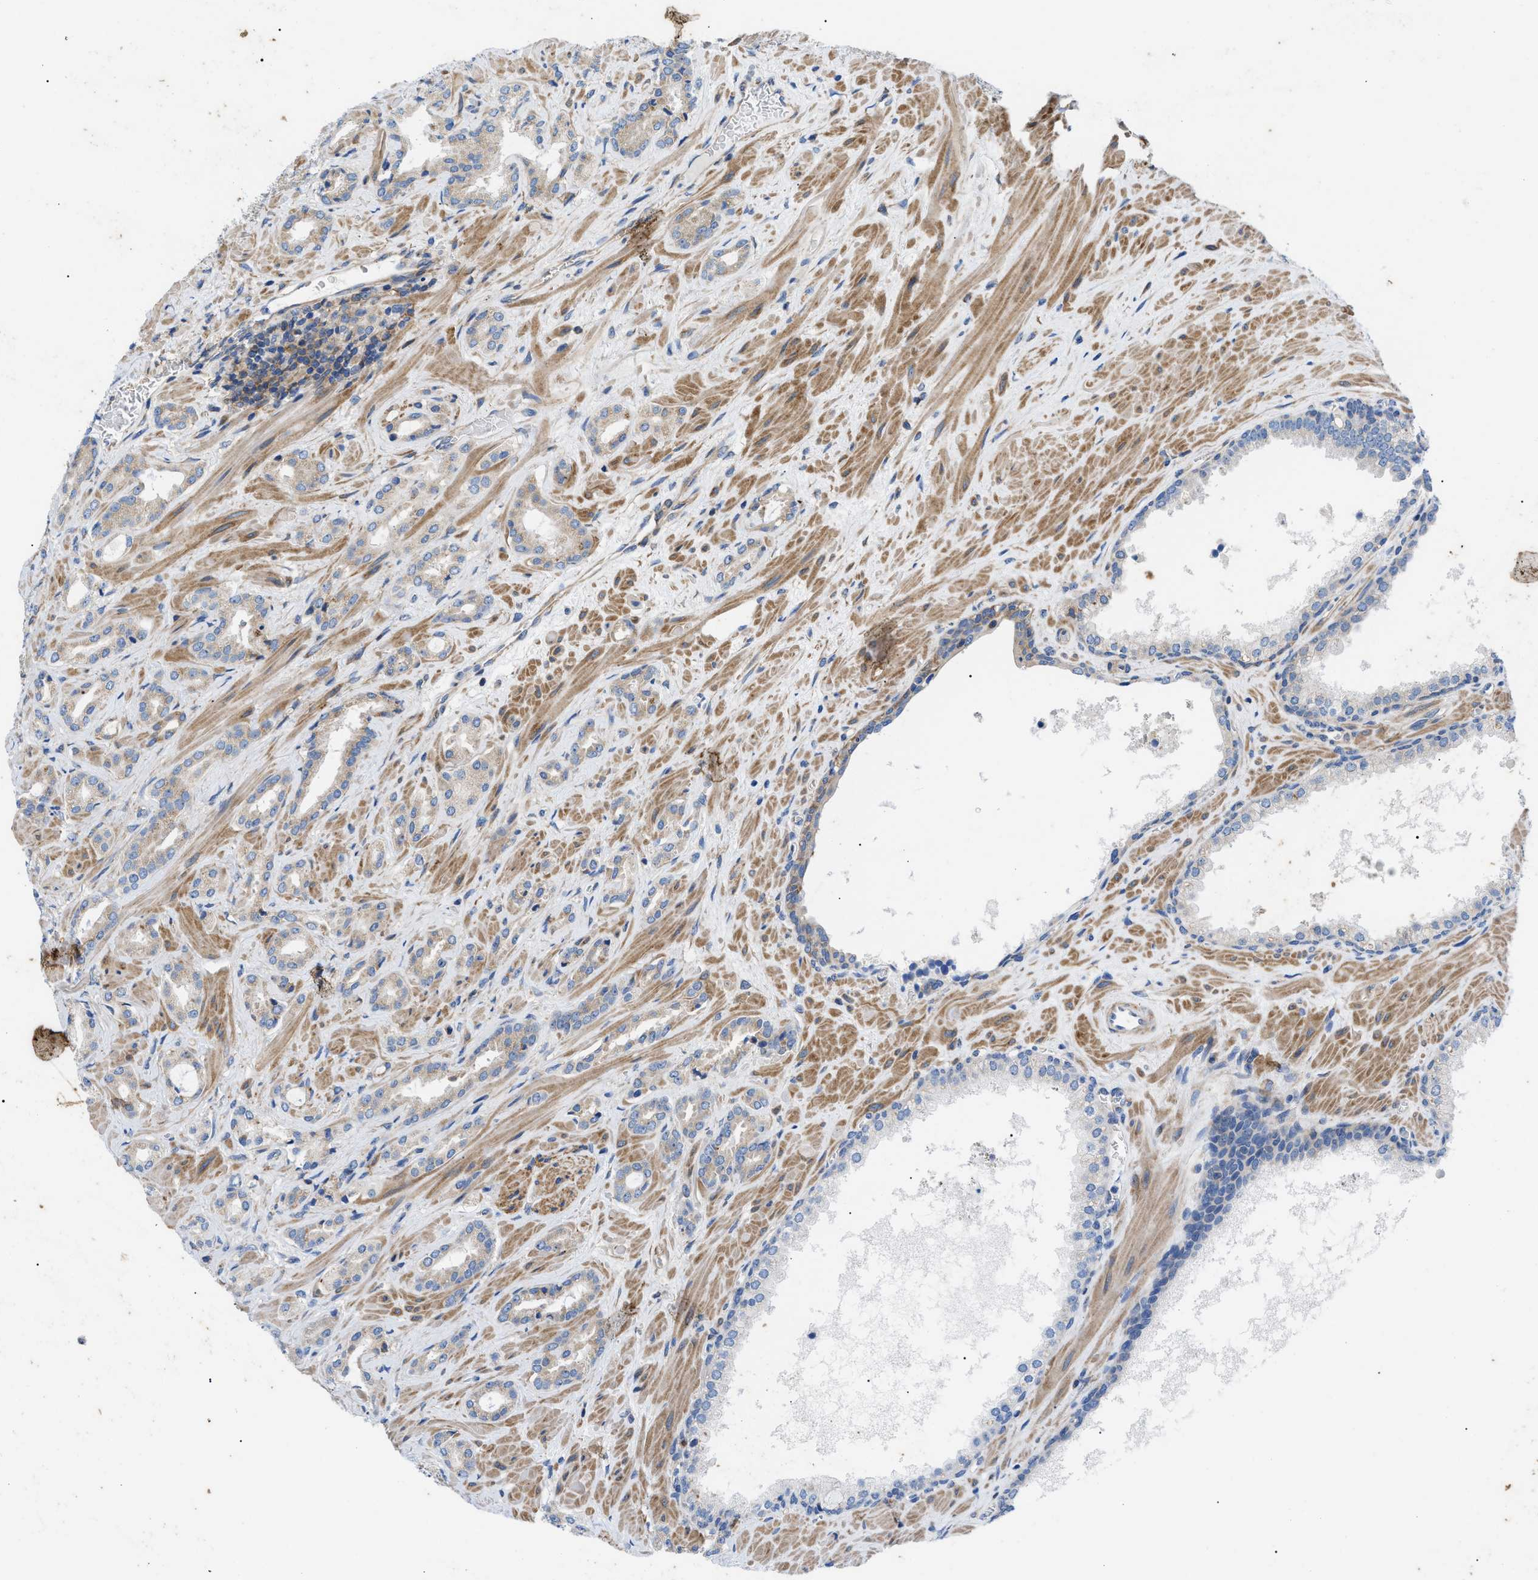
{"staining": {"intensity": "negative", "quantity": "none", "location": "none"}, "tissue": "prostate cancer", "cell_type": "Tumor cells", "image_type": "cancer", "snomed": [{"axis": "morphology", "description": "Adenocarcinoma, High grade"}, {"axis": "topography", "description": "Prostate"}], "caption": "Micrograph shows no significant protein expression in tumor cells of high-grade adenocarcinoma (prostate). (DAB (3,3'-diaminobenzidine) immunohistochemistry (IHC) visualized using brightfield microscopy, high magnification).", "gene": "HSPB8", "patient": {"sex": "male", "age": 64}}